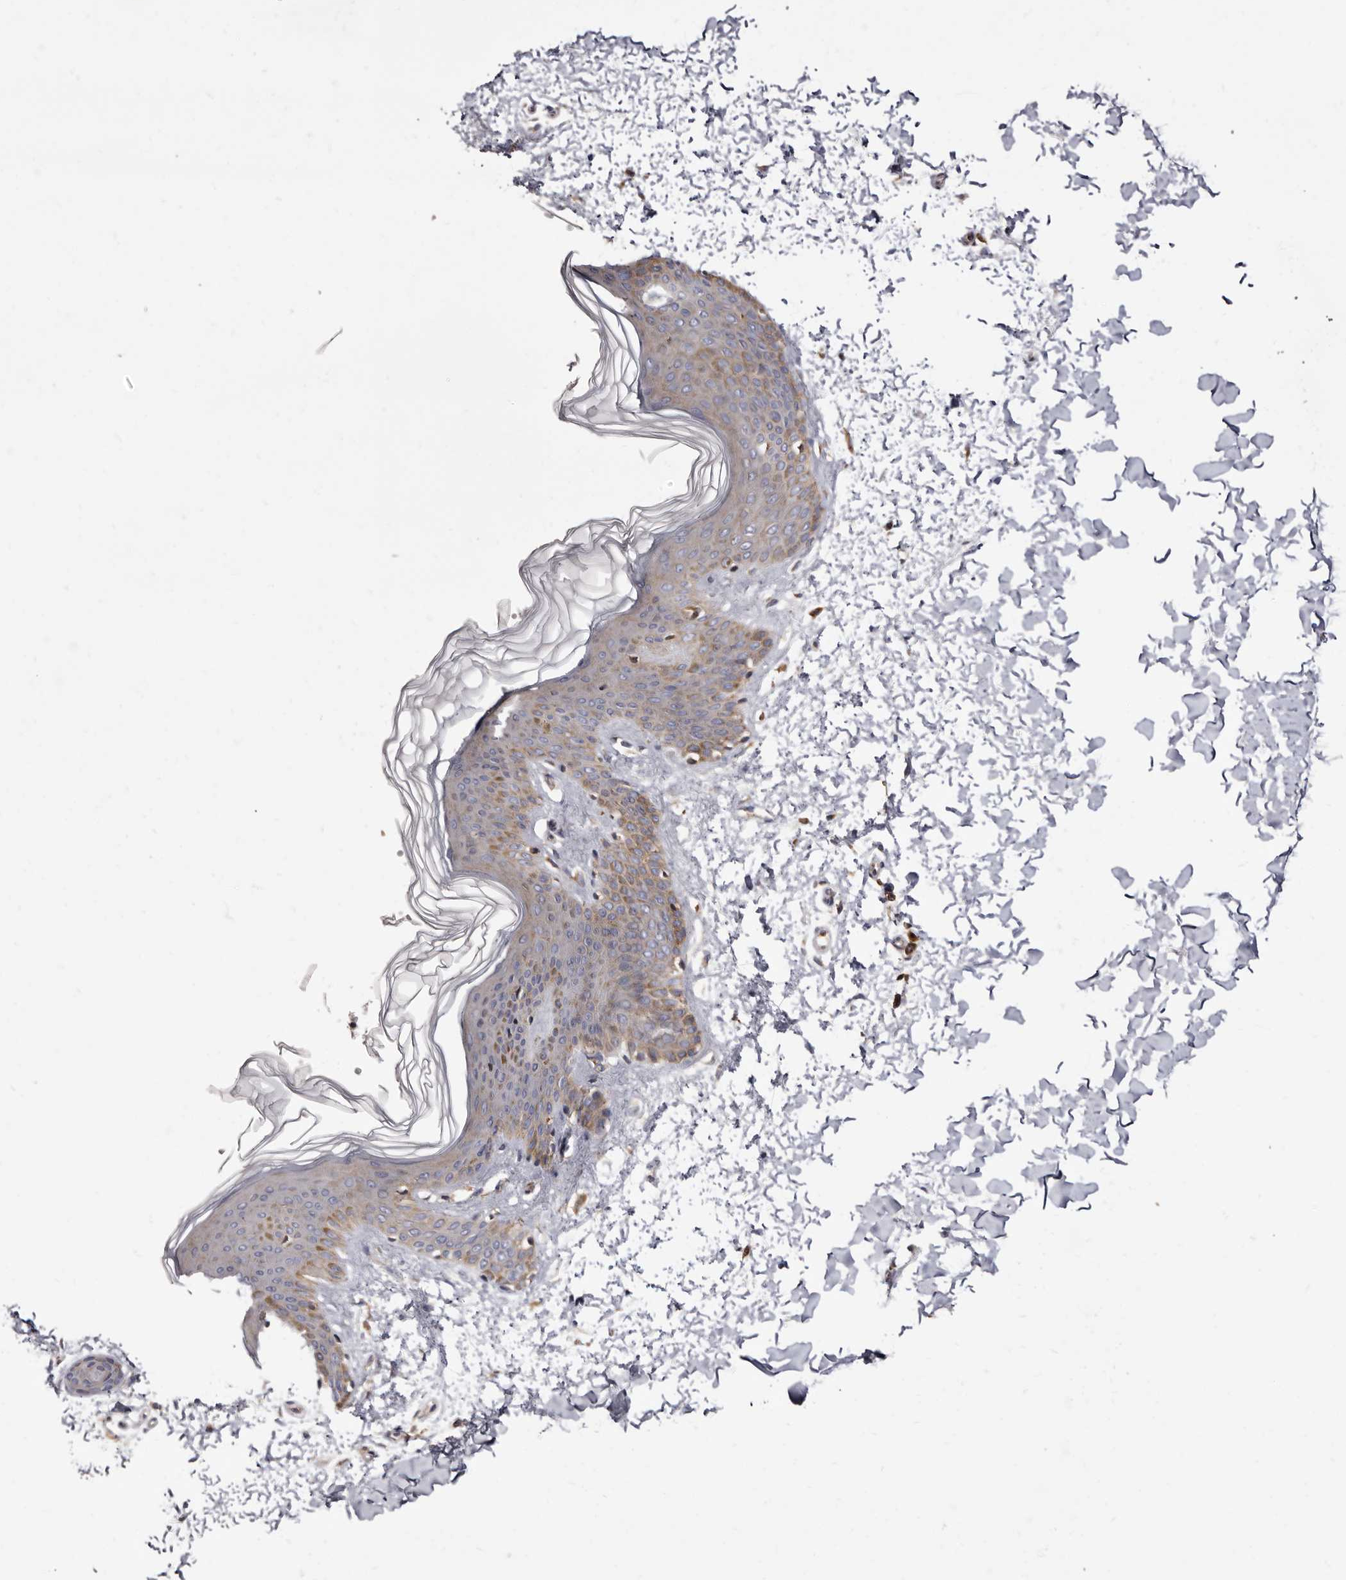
{"staining": {"intensity": "weak", "quantity": ">75%", "location": "cytoplasmic/membranous"}, "tissue": "skin", "cell_type": "Fibroblasts", "image_type": "normal", "snomed": [{"axis": "morphology", "description": "Normal tissue, NOS"}, {"axis": "morphology", "description": "Neoplasm, benign, NOS"}, {"axis": "topography", "description": "Skin"}, {"axis": "topography", "description": "Soft tissue"}], "caption": "Immunohistochemical staining of unremarkable skin demonstrates low levels of weak cytoplasmic/membranous positivity in approximately >75% of fibroblasts. The staining is performed using DAB brown chromogen to label protein expression. The nuclei are counter-stained blue using hematoxylin.", "gene": "COQ8B", "patient": {"sex": "male", "age": 26}}